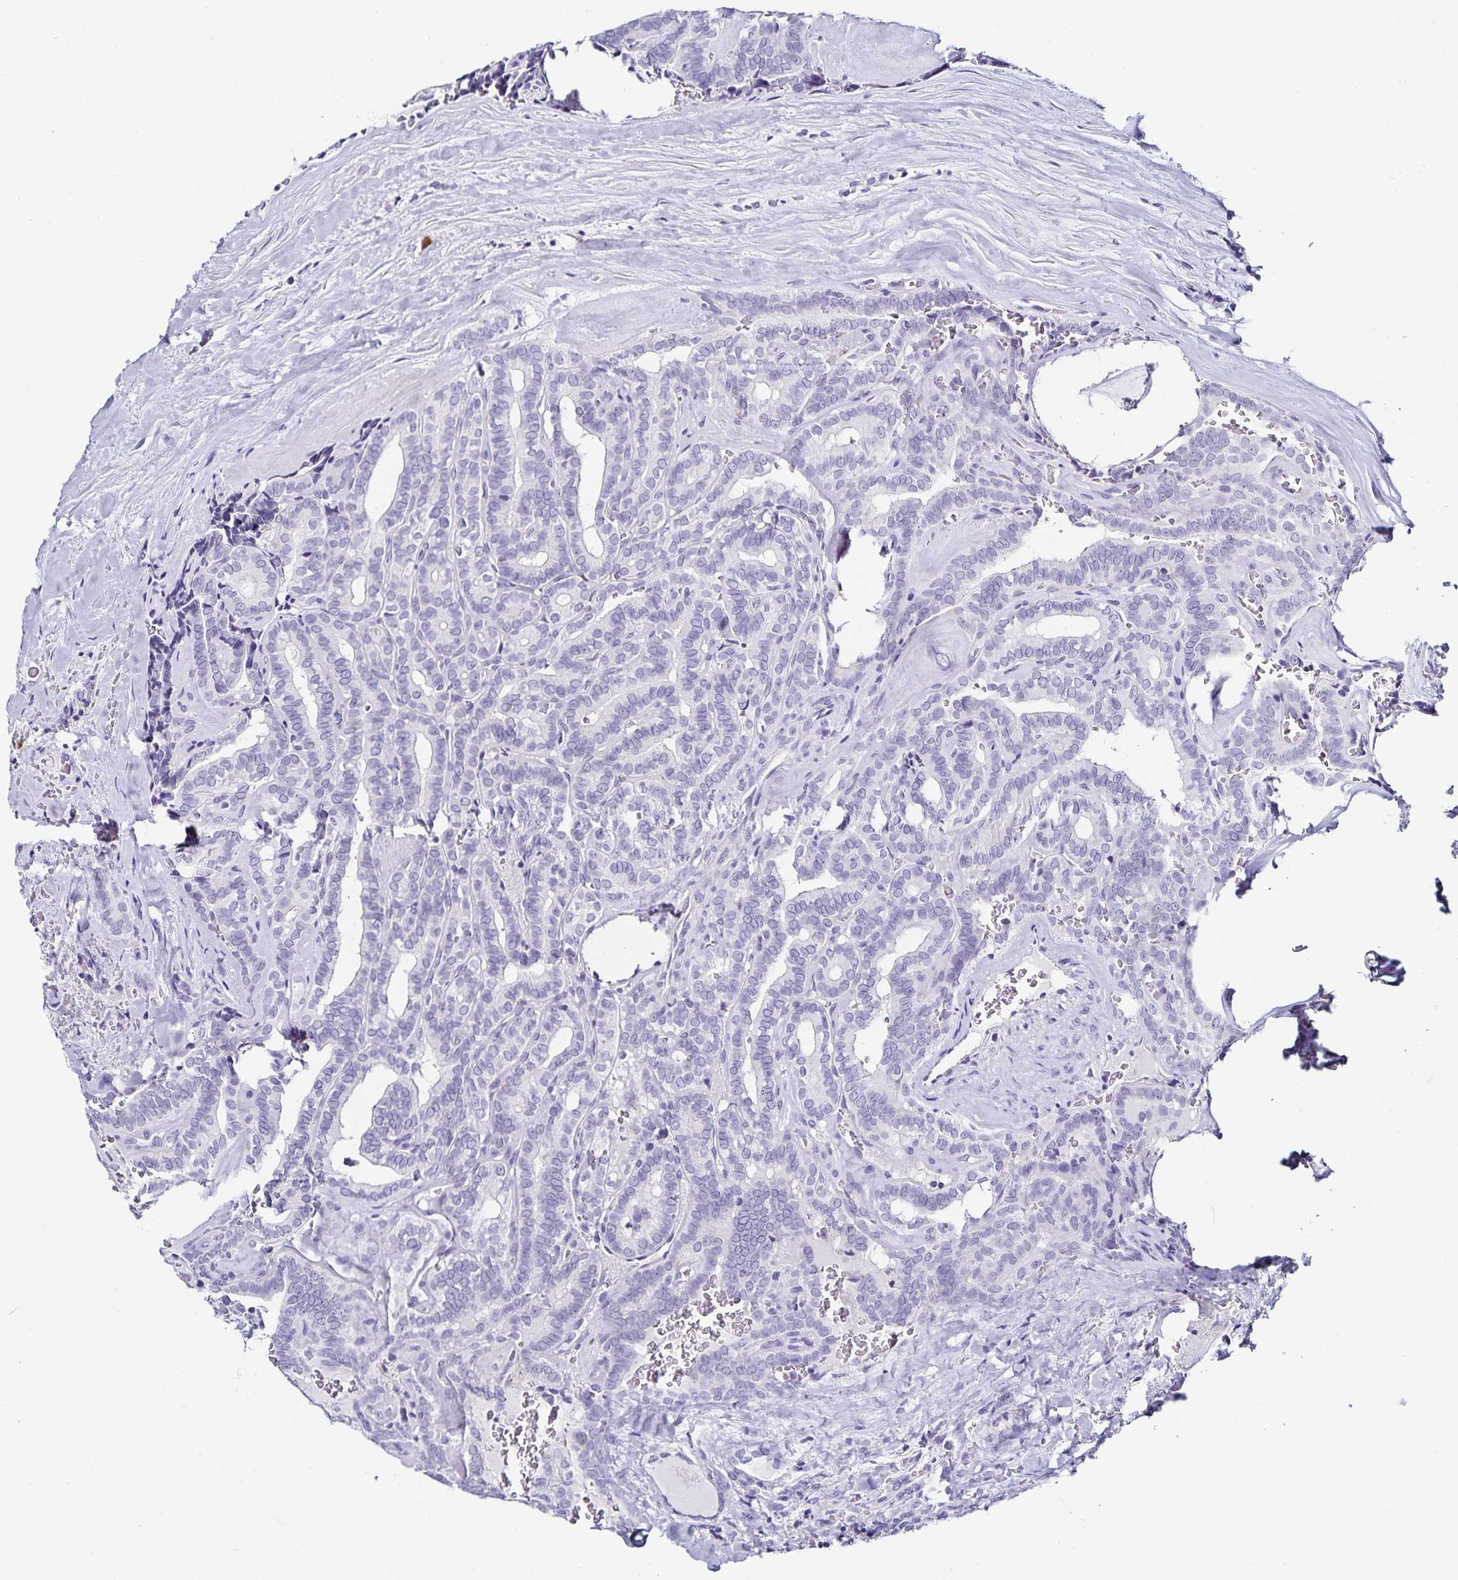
{"staining": {"intensity": "negative", "quantity": "none", "location": "none"}, "tissue": "thyroid cancer", "cell_type": "Tumor cells", "image_type": "cancer", "snomed": [{"axis": "morphology", "description": "Papillary adenocarcinoma, NOS"}, {"axis": "topography", "description": "Thyroid gland"}], "caption": "High power microscopy photomicrograph of an immunohistochemistry (IHC) histopathology image of papillary adenocarcinoma (thyroid), revealing no significant expression in tumor cells.", "gene": "TSPAN7", "patient": {"sex": "female", "age": 21}}